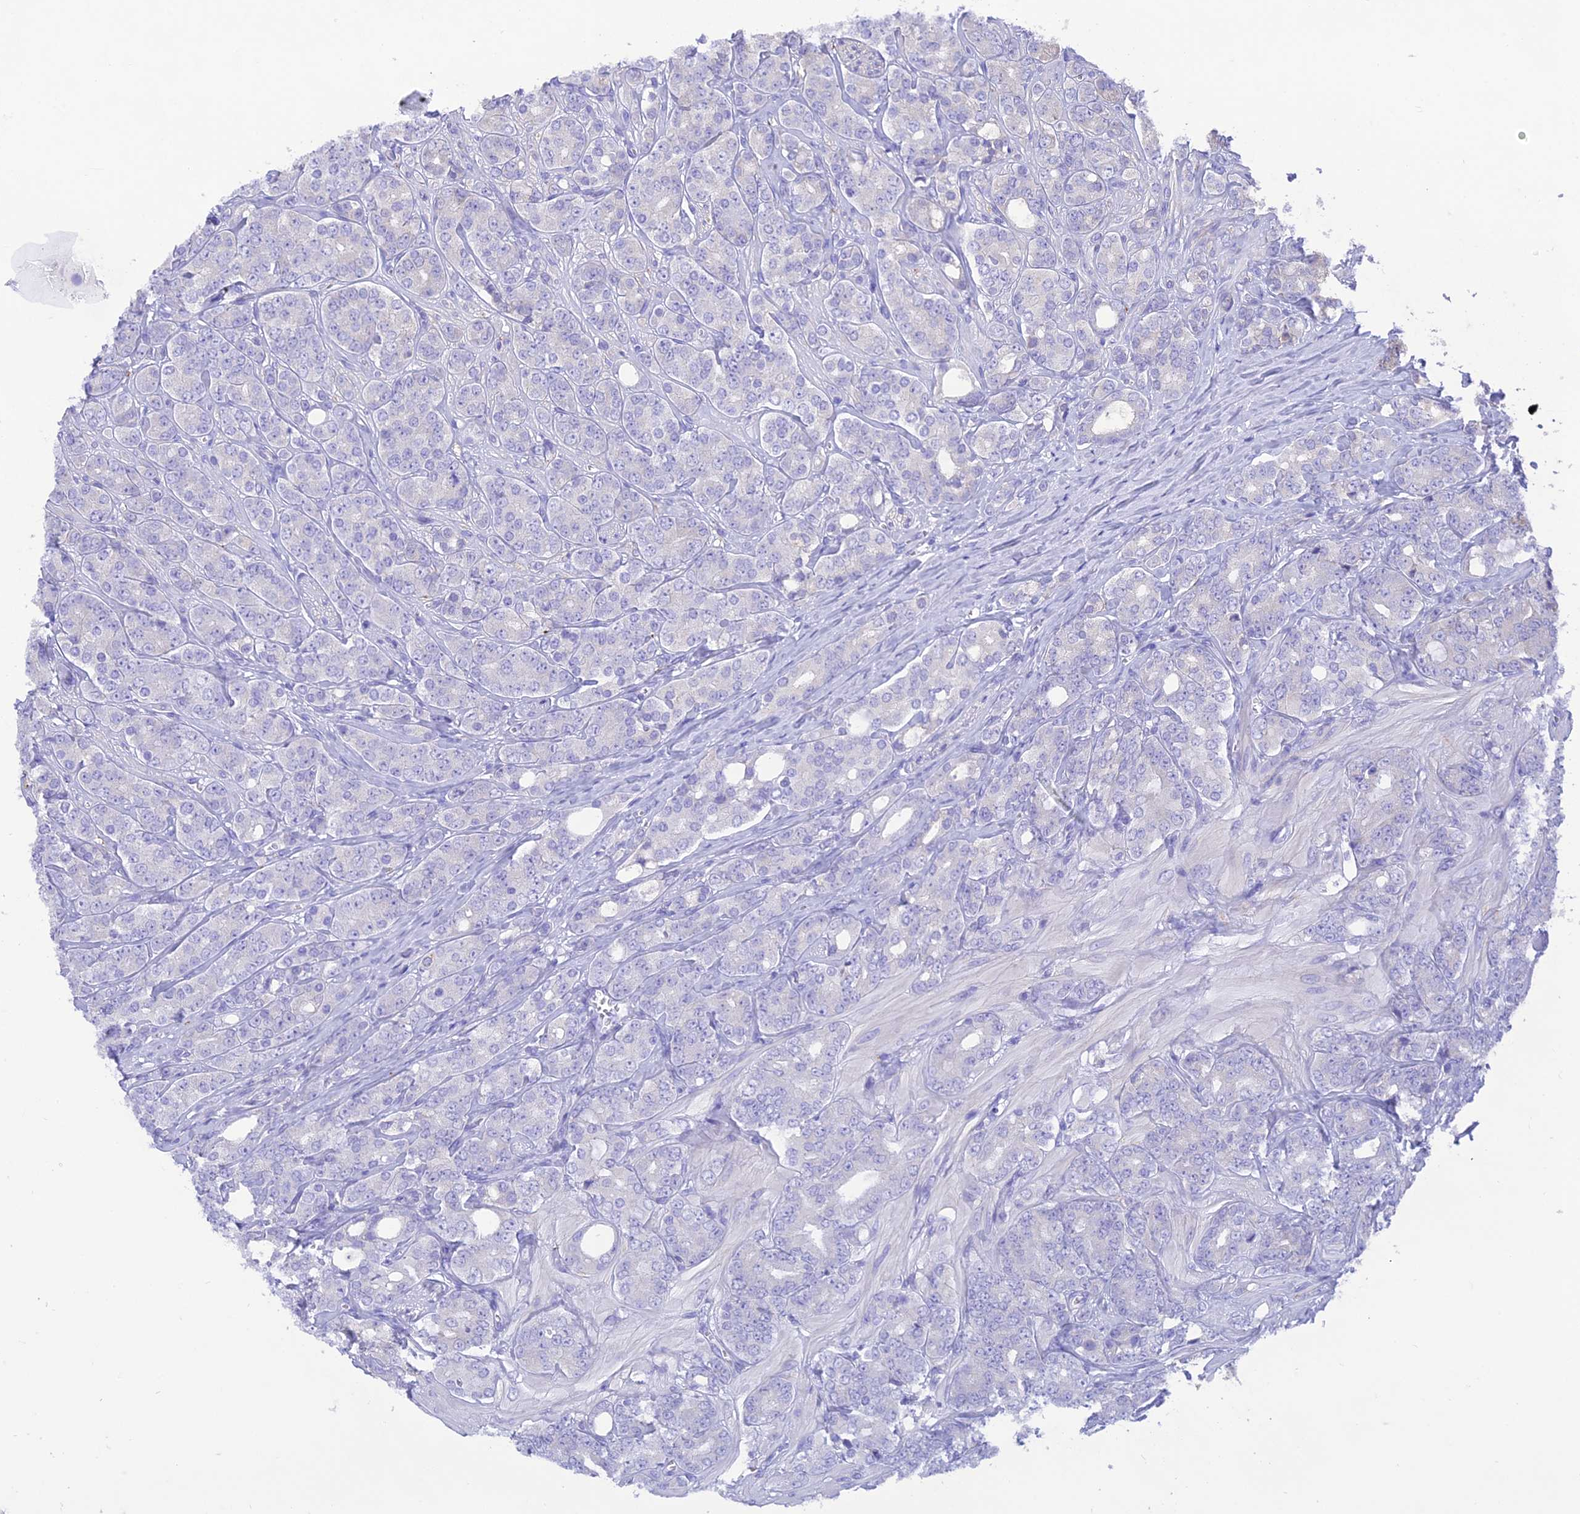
{"staining": {"intensity": "negative", "quantity": "none", "location": "none"}, "tissue": "prostate cancer", "cell_type": "Tumor cells", "image_type": "cancer", "snomed": [{"axis": "morphology", "description": "Adenocarcinoma, High grade"}, {"axis": "topography", "description": "Prostate"}], "caption": "This is an IHC histopathology image of prostate cancer (adenocarcinoma (high-grade)). There is no positivity in tumor cells.", "gene": "HSD17B2", "patient": {"sex": "male", "age": 62}}